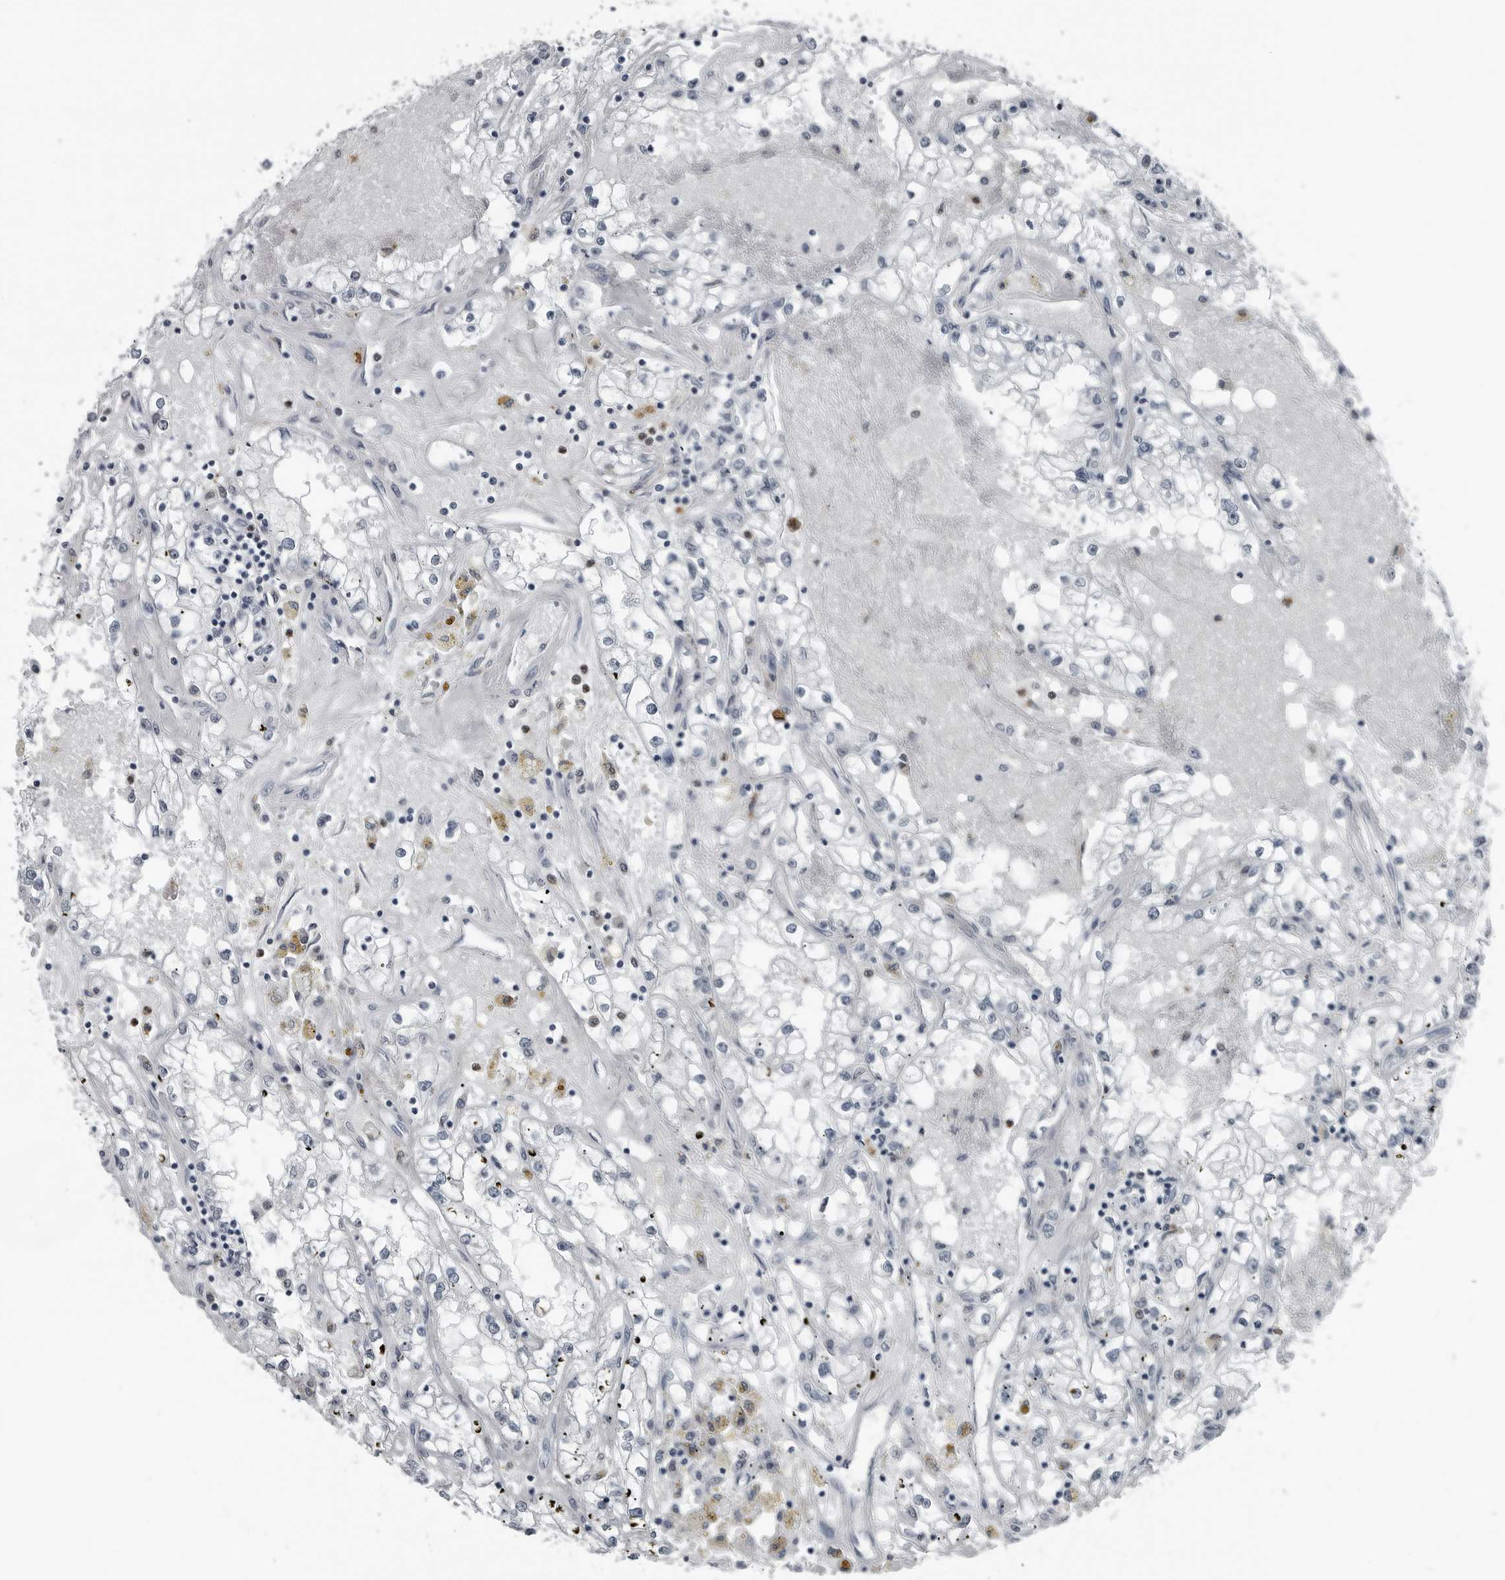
{"staining": {"intensity": "negative", "quantity": "none", "location": "none"}, "tissue": "renal cancer", "cell_type": "Tumor cells", "image_type": "cancer", "snomed": [{"axis": "morphology", "description": "Adenocarcinoma, NOS"}, {"axis": "topography", "description": "Kidney"}], "caption": "High magnification brightfield microscopy of renal cancer stained with DAB (3,3'-diaminobenzidine) (brown) and counterstained with hematoxylin (blue): tumor cells show no significant positivity.", "gene": "AKR1A1", "patient": {"sex": "male", "age": 56}}